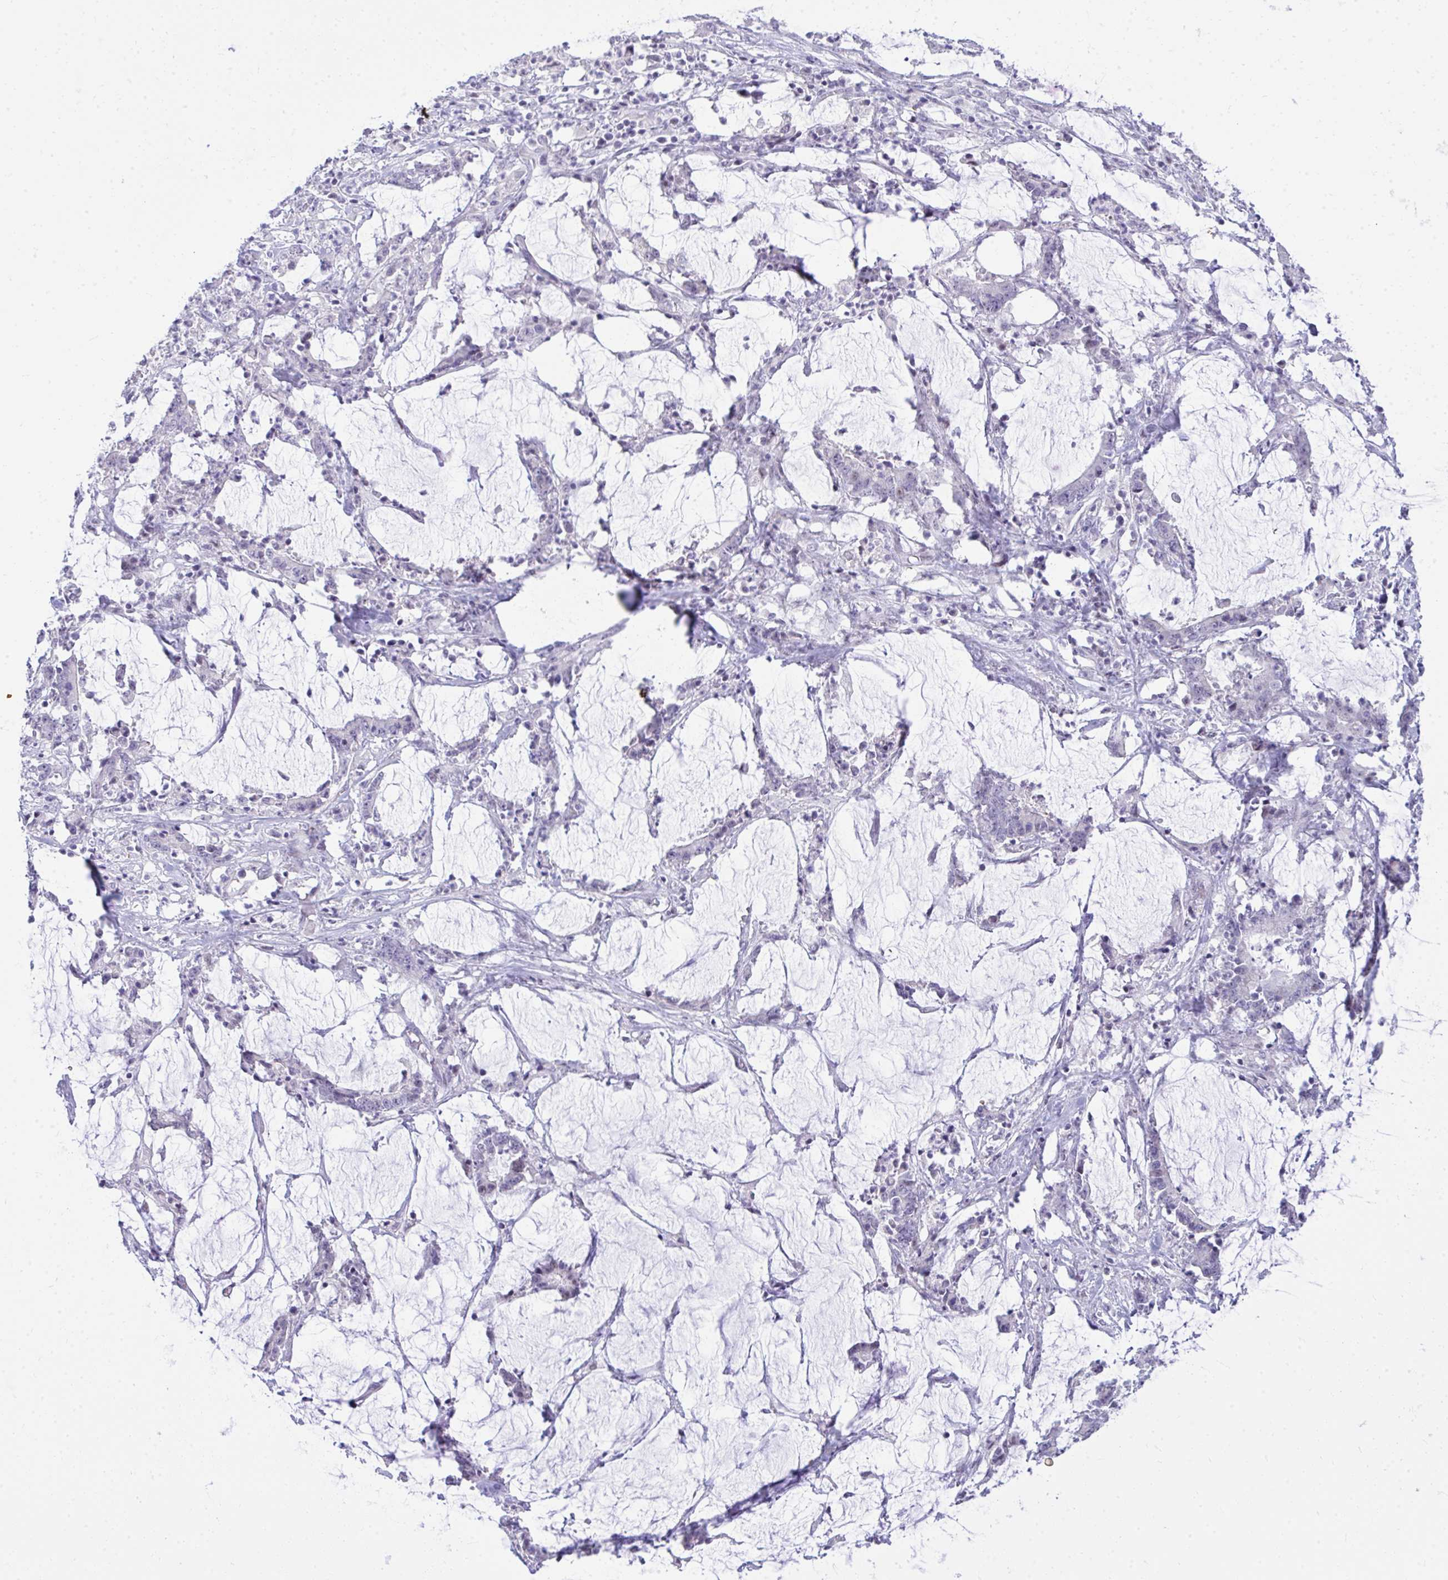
{"staining": {"intensity": "negative", "quantity": "none", "location": "none"}, "tissue": "stomach cancer", "cell_type": "Tumor cells", "image_type": "cancer", "snomed": [{"axis": "morphology", "description": "Adenocarcinoma, NOS"}, {"axis": "topography", "description": "Stomach, upper"}], "caption": "Stomach cancer stained for a protein using immunohistochemistry (IHC) demonstrates no staining tumor cells.", "gene": "EID3", "patient": {"sex": "male", "age": 68}}